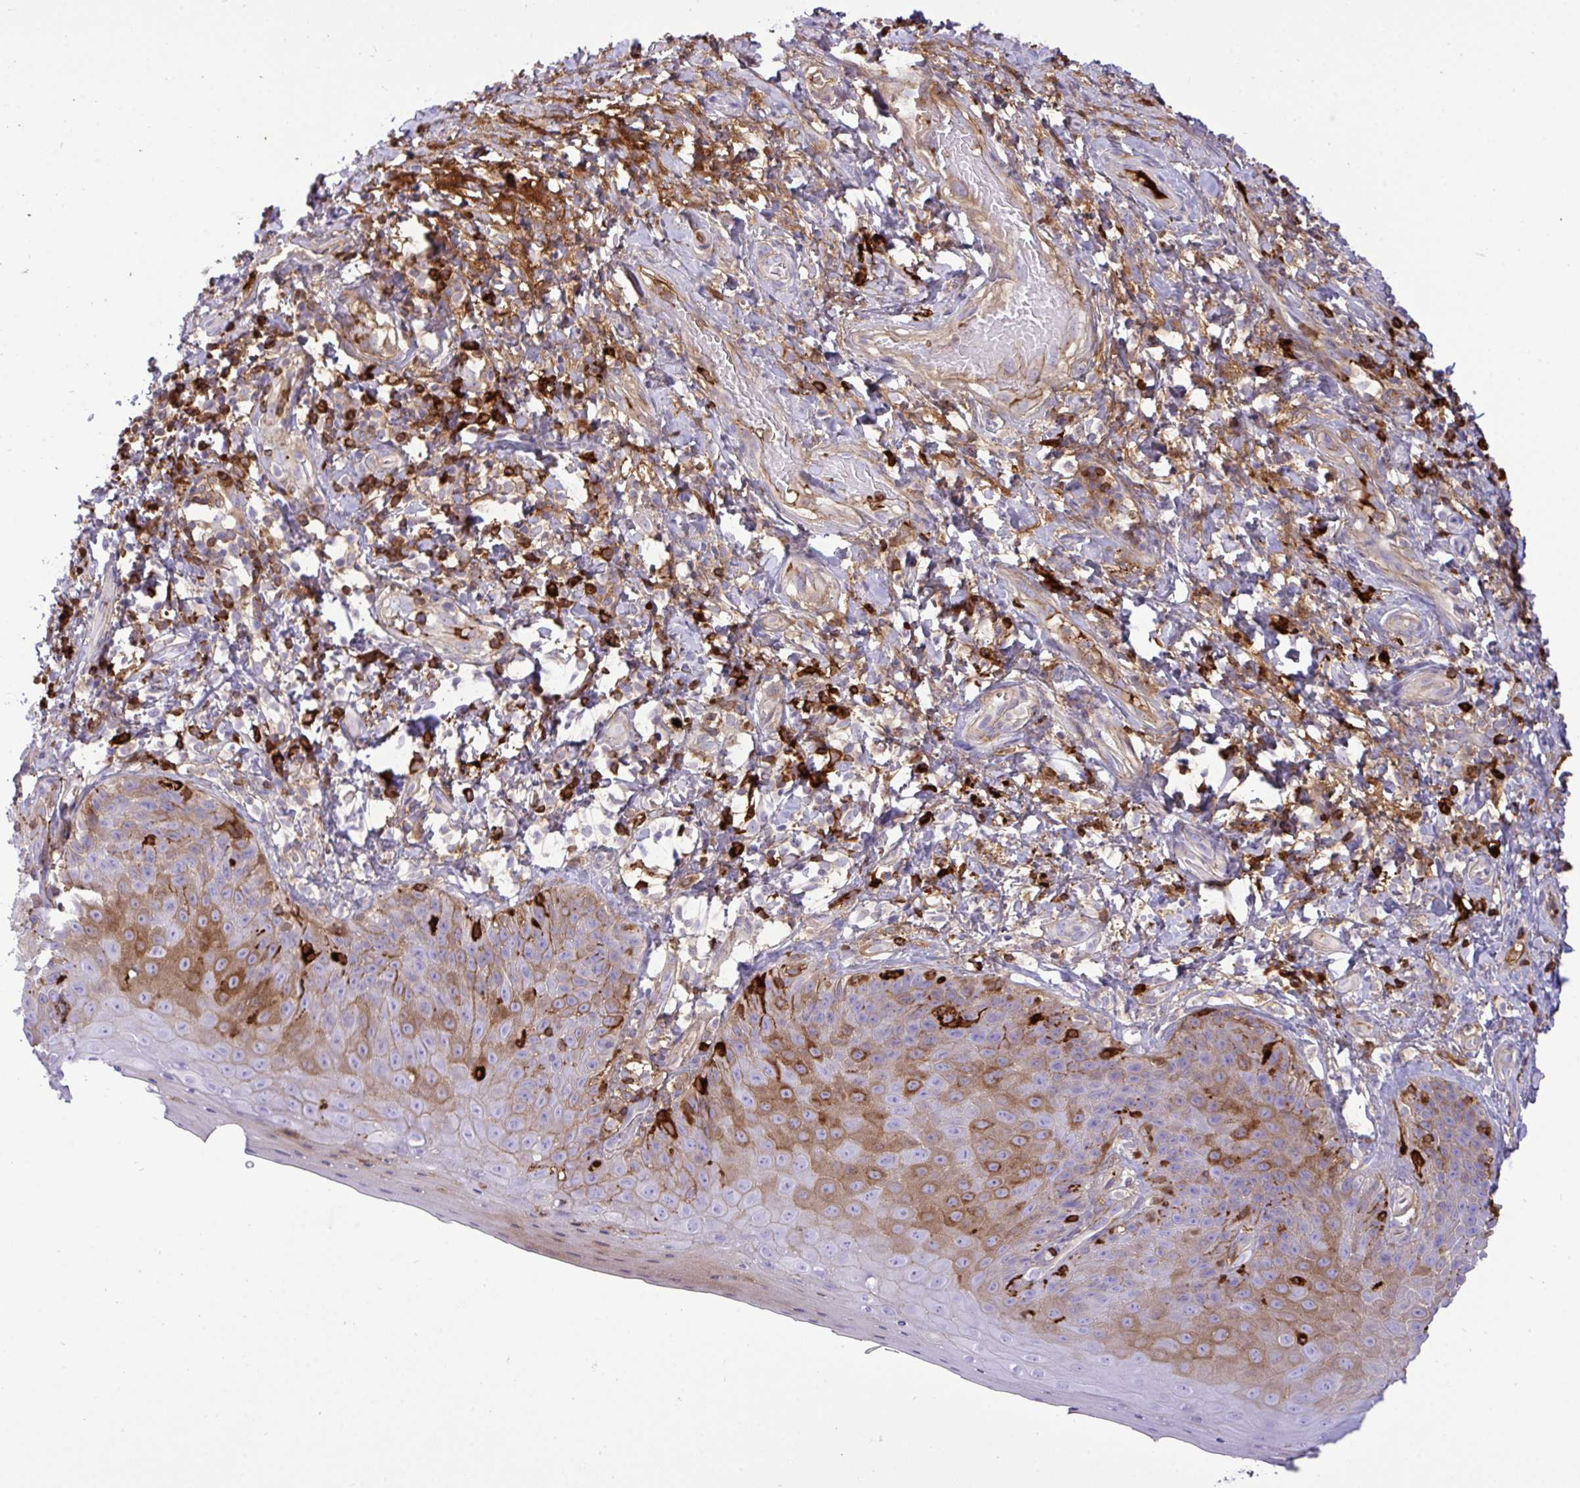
{"staining": {"intensity": "moderate", "quantity": "25%-75%", "location": "cytoplasmic/membranous"}, "tissue": "skin", "cell_type": "Epidermal cells", "image_type": "normal", "snomed": [{"axis": "morphology", "description": "Normal tissue, NOS"}, {"axis": "topography", "description": "Anal"}, {"axis": "topography", "description": "Peripheral nerve tissue"}], "caption": "A high-resolution micrograph shows IHC staining of normal skin, which exhibits moderate cytoplasmic/membranous positivity in about 25%-75% of epidermal cells.", "gene": "F2", "patient": {"sex": "male", "age": 53}}